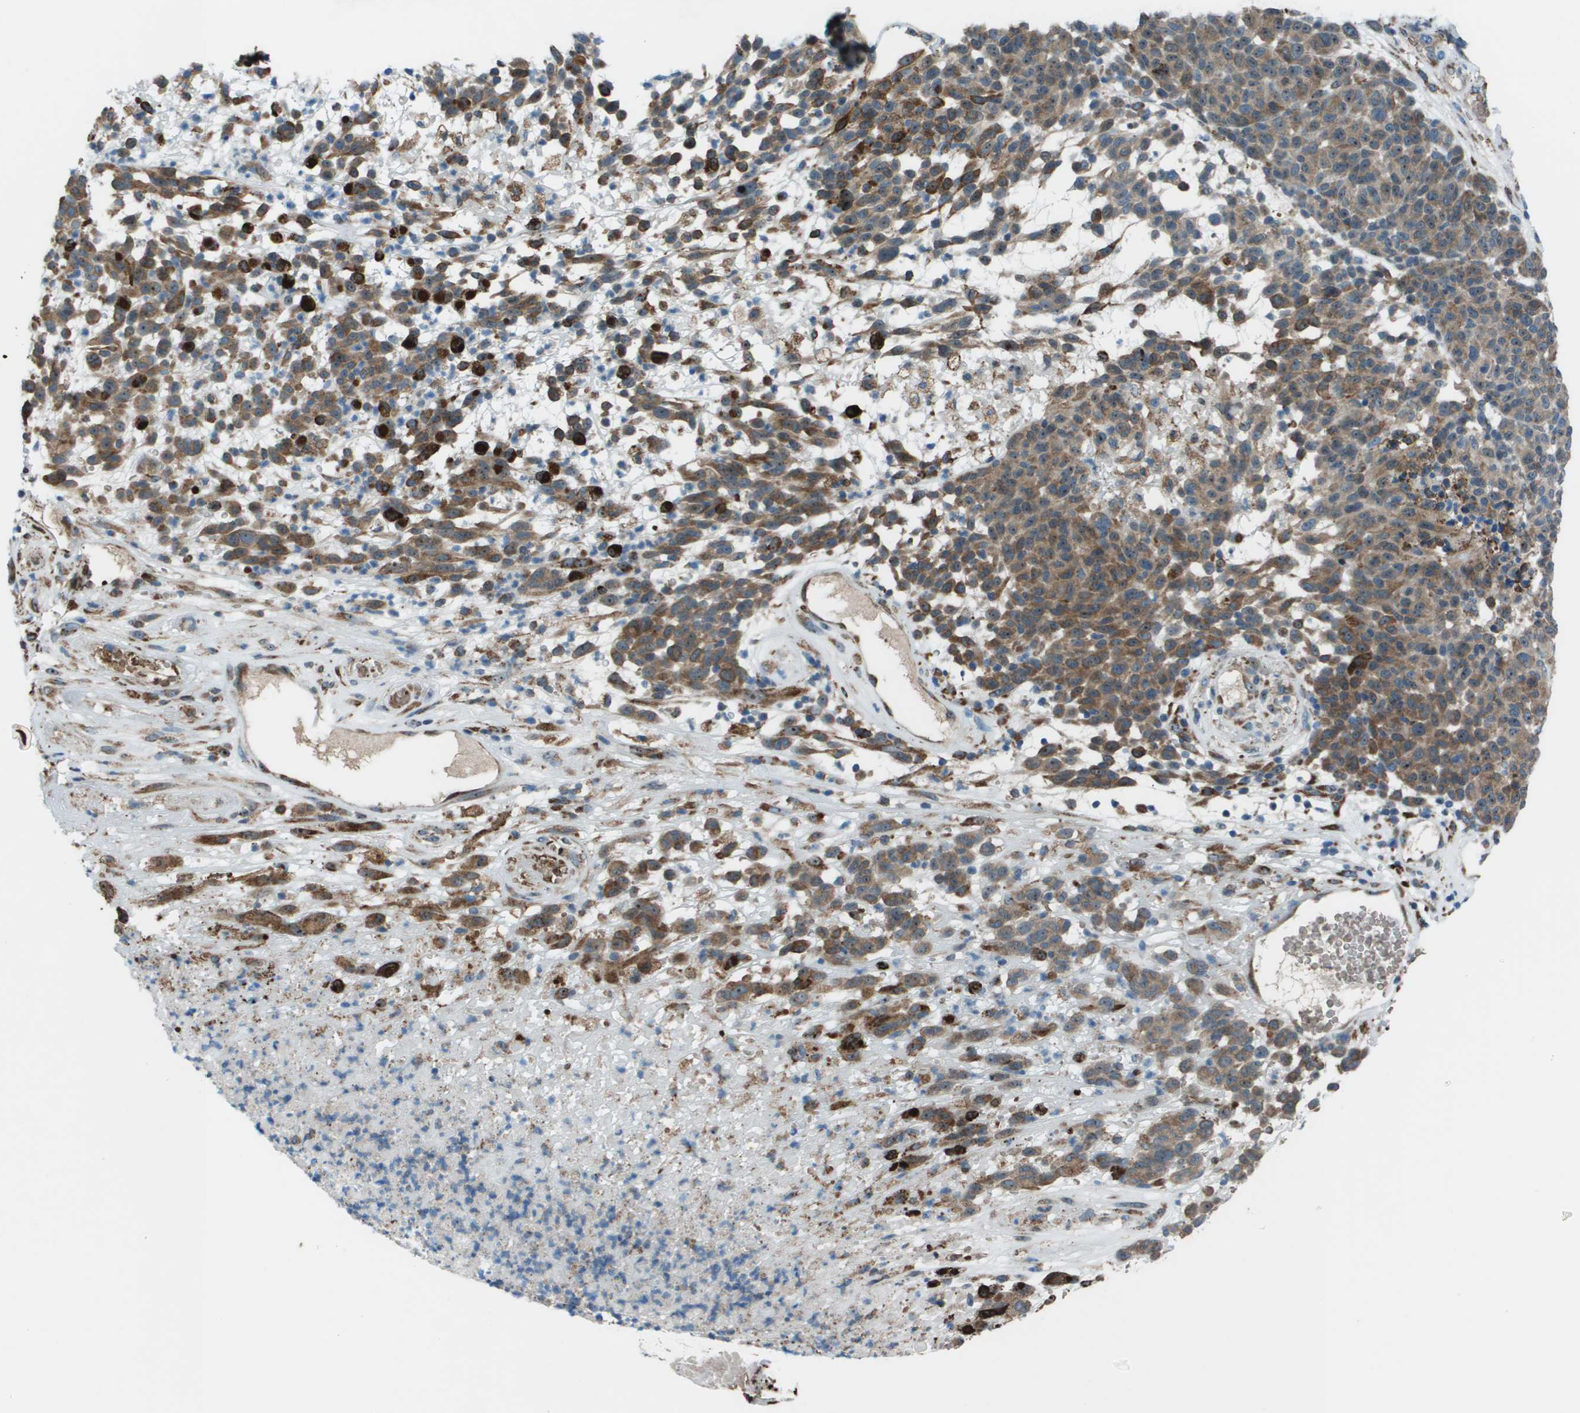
{"staining": {"intensity": "moderate", "quantity": ">75%", "location": "cytoplasmic/membranous"}, "tissue": "melanoma", "cell_type": "Tumor cells", "image_type": "cancer", "snomed": [{"axis": "morphology", "description": "Malignant melanoma, NOS"}, {"axis": "topography", "description": "Skin"}], "caption": "Tumor cells demonstrate moderate cytoplasmic/membranous expression in approximately >75% of cells in melanoma.", "gene": "UTS2", "patient": {"sex": "male", "age": 59}}